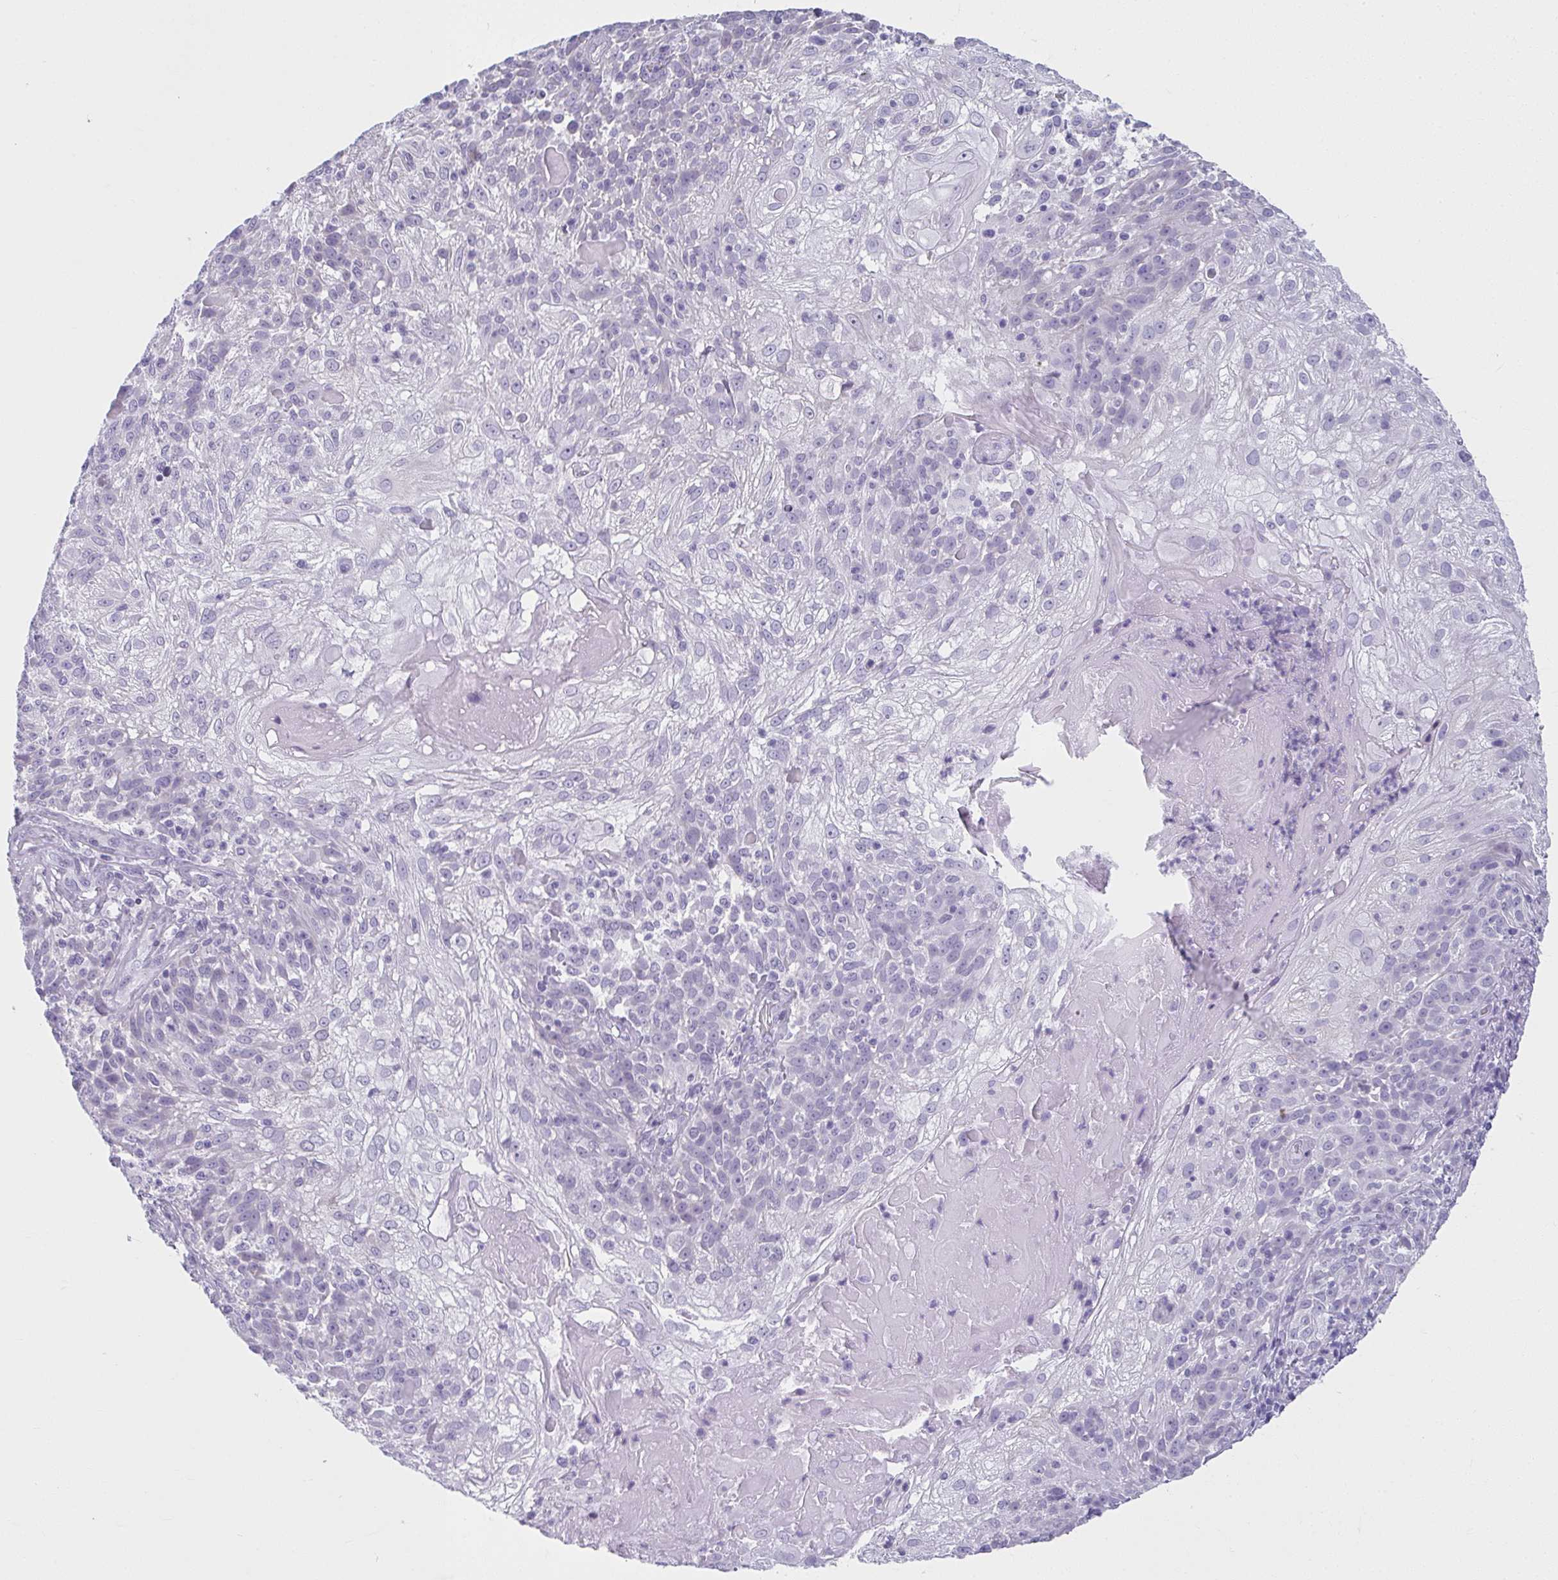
{"staining": {"intensity": "negative", "quantity": "none", "location": "none"}, "tissue": "skin cancer", "cell_type": "Tumor cells", "image_type": "cancer", "snomed": [{"axis": "morphology", "description": "Normal tissue, NOS"}, {"axis": "morphology", "description": "Squamous cell carcinoma, NOS"}, {"axis": "topography", "description": "Skin"}], "caption": "Immunohistochemistry of skin cancer (squamous cell carcinoma) displays no staining in tumor cells.", "gene": "MOBP", "patient": {"sex": "female", "age": 83}}